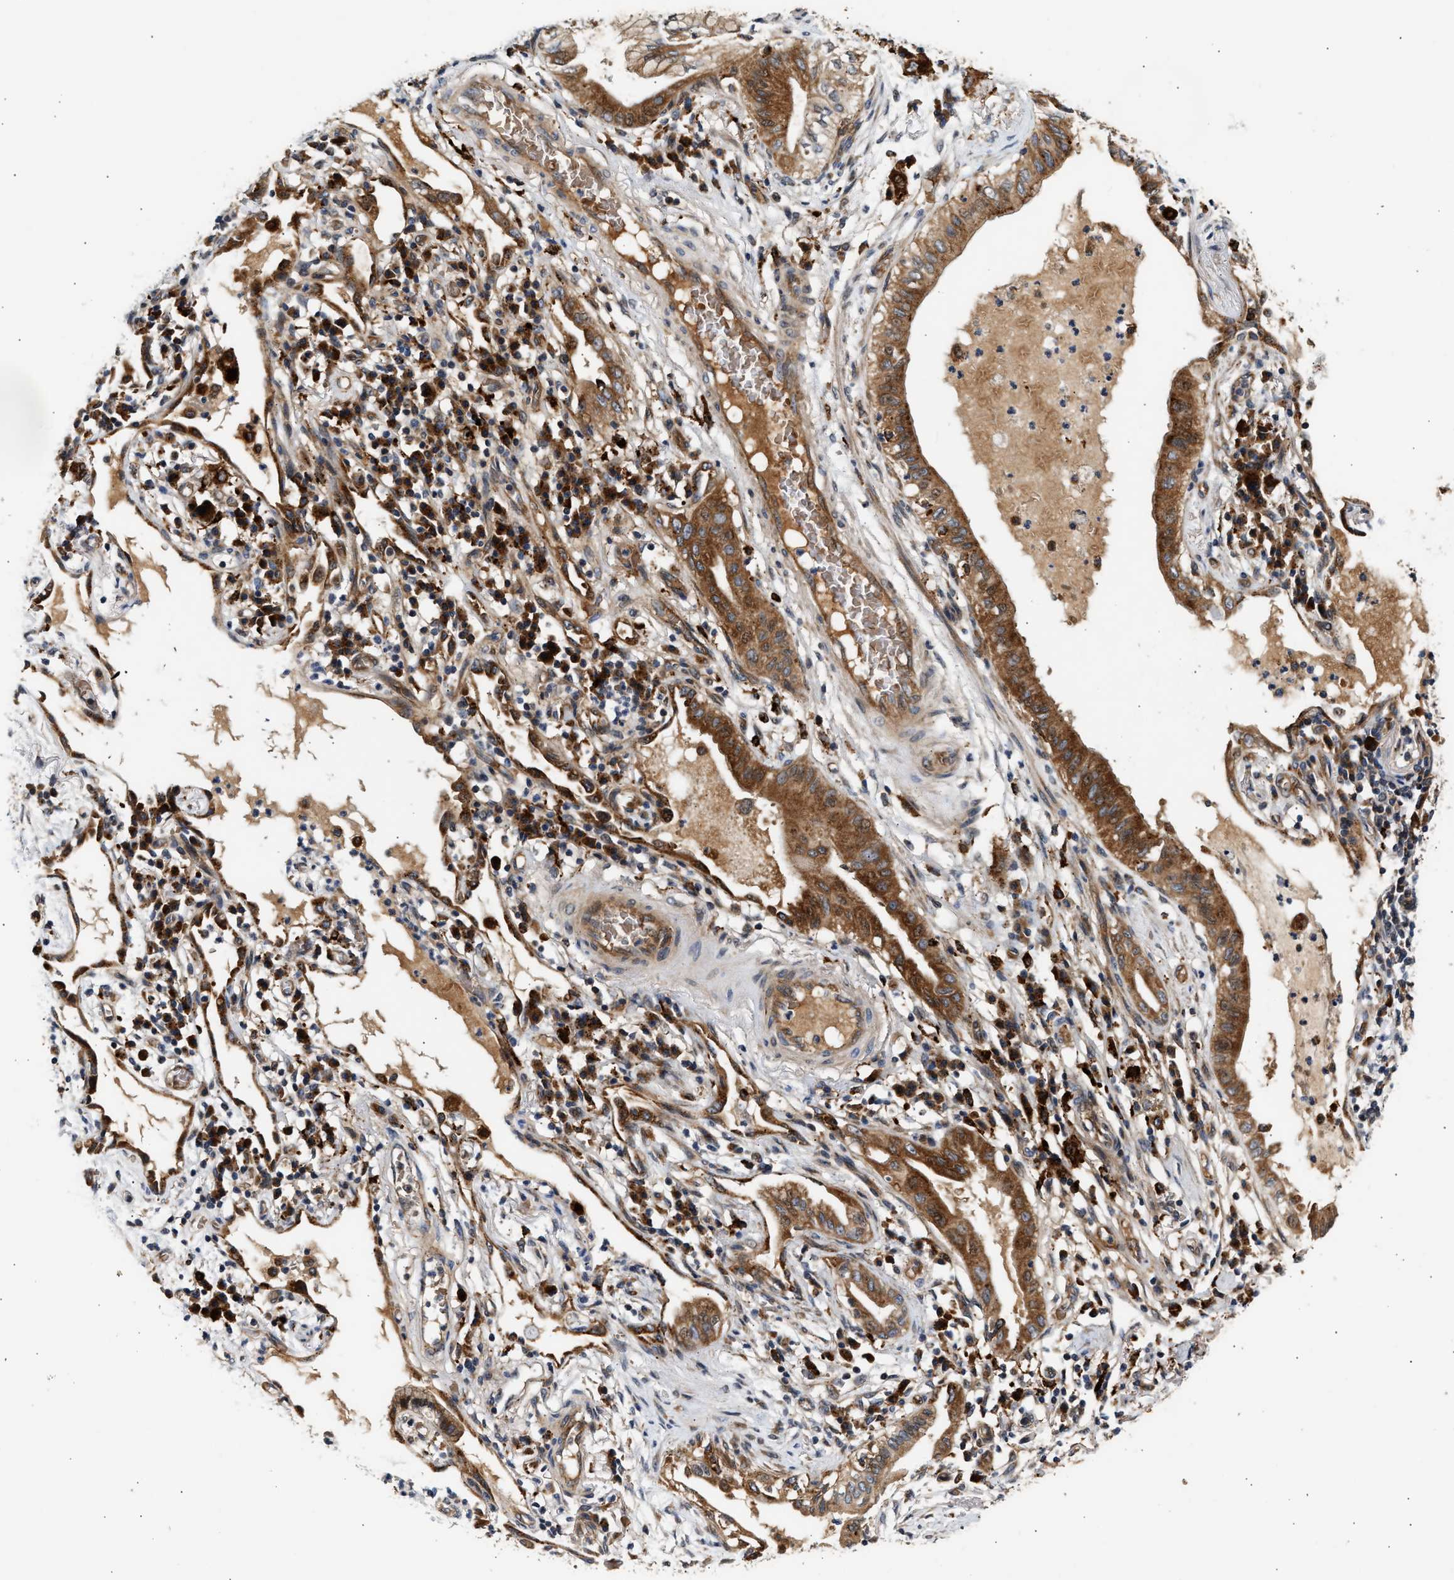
{"staining": {"intensity": "strong", "quantity": ">75%", "location": "cytoplasmic/membranous"}, "tissue": "lung cancer", "cell_type": "Tumor cells", "image_type": "cancer", "snomed": [{"axis": "morphology", "description": "Adenocarcinoma, NOS"}, {"axis": "topography", "description": "Lung"}], "caption": "Approximately >75% of tumor cells in human lung cancer (adenocarcinoma) display strong cytoplasmic/membranous protein positivity as visualized by brown immunohistochemical staining.", "gene": "PLD3", "patient": {"sex": "female", "age": 70}}